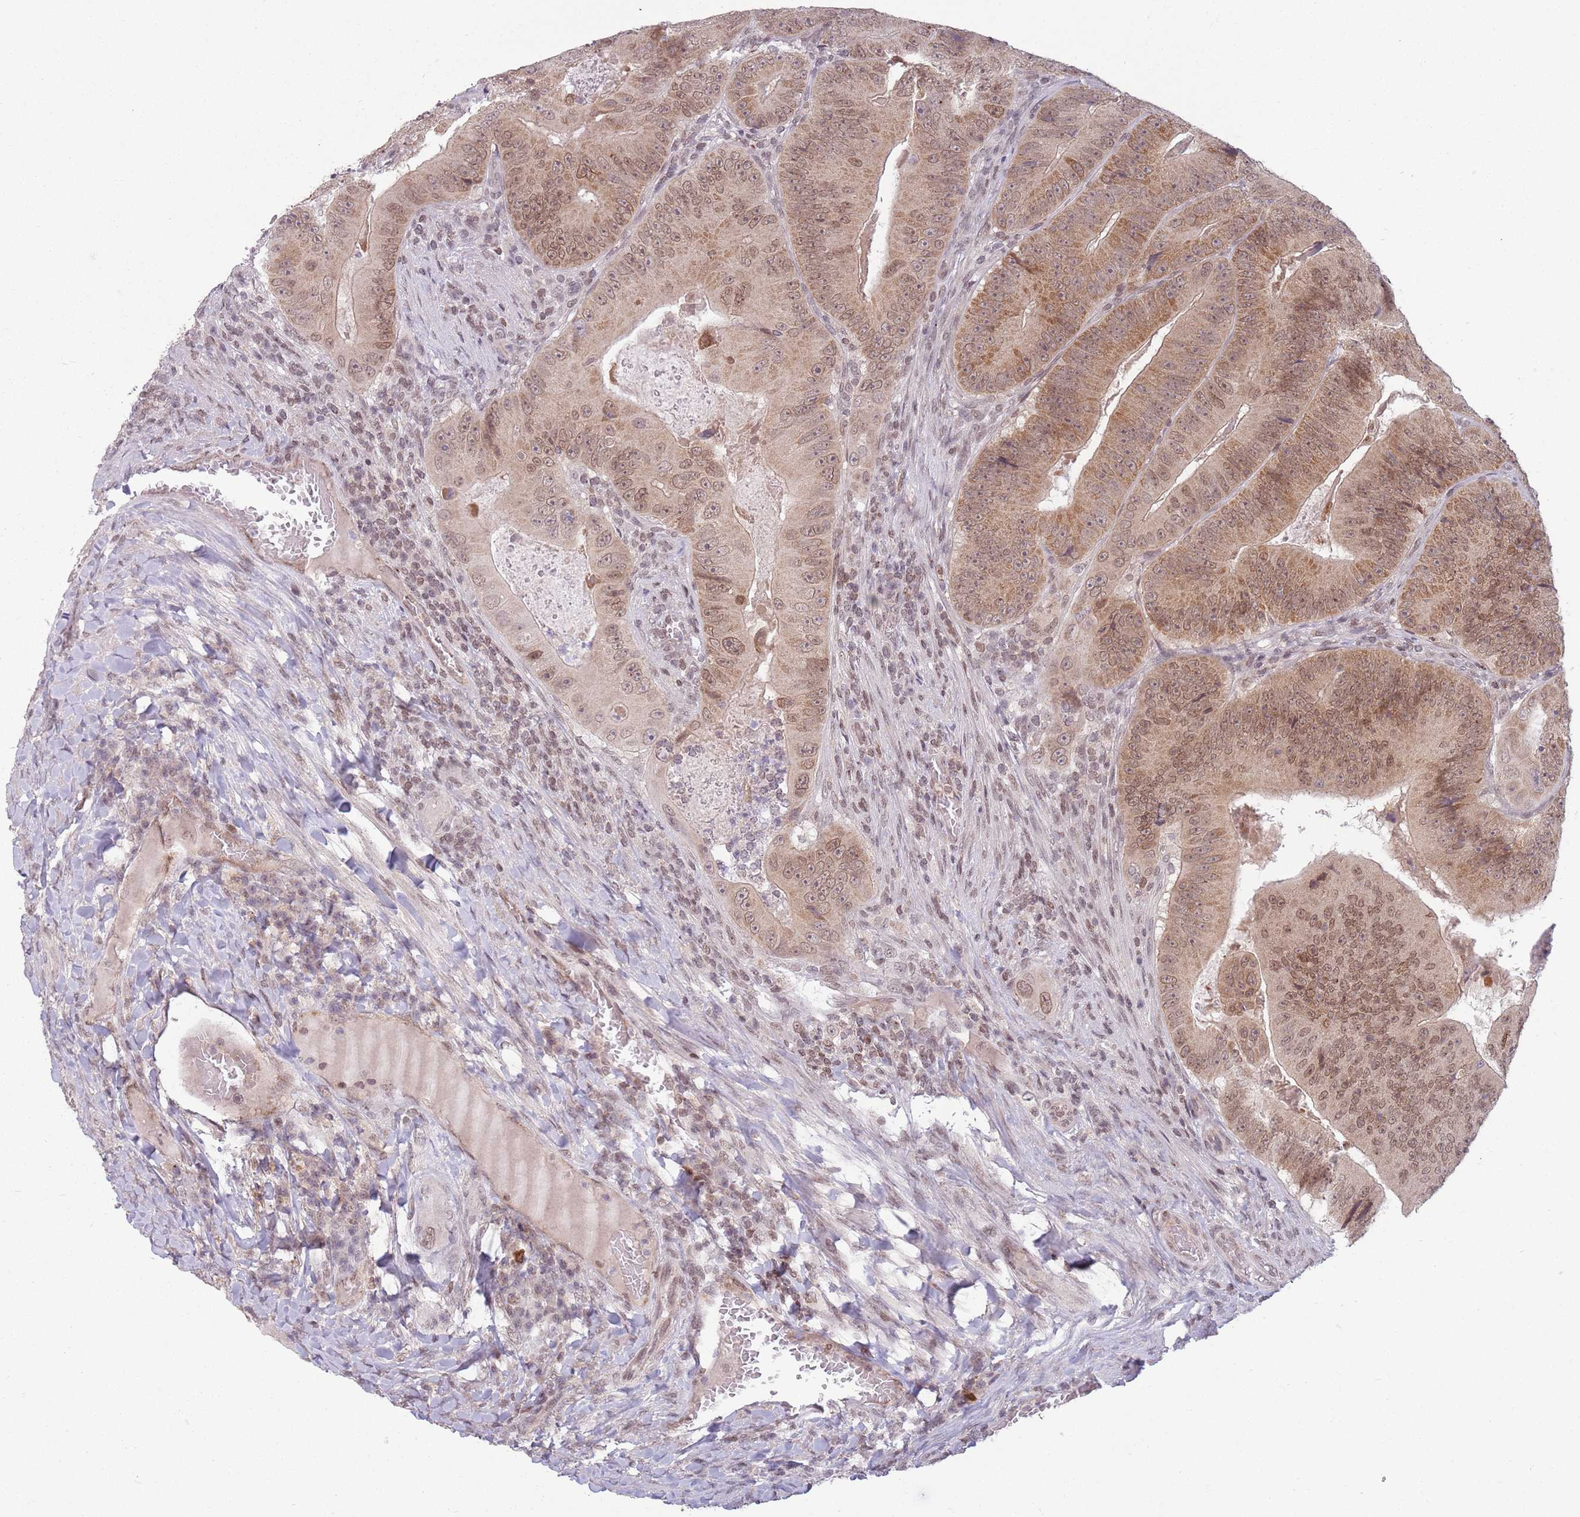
{"staining": {"intensity": "moderate", "quantity": ">75%", "location": "cytoplasmic/membranous,nuclear"}, "tissue": "colorectal cancer", "cell_type": "Tumor cells", "image_type": "cancer", "snomed": [{"axis": "morphology", "description": "Adenocarcinoma, NOS"}, {"axis": "topography", "description": "Colon"}], "caption": "There is medium levels of moderate cytoplasmic/membranous and nuclear positivity in tumor cells of colorectal cancer, as demonstrated by immunohistochemical staining (brown color).", "gene": "ZNF574", "patient": {"sex": "female", "age": 86}}